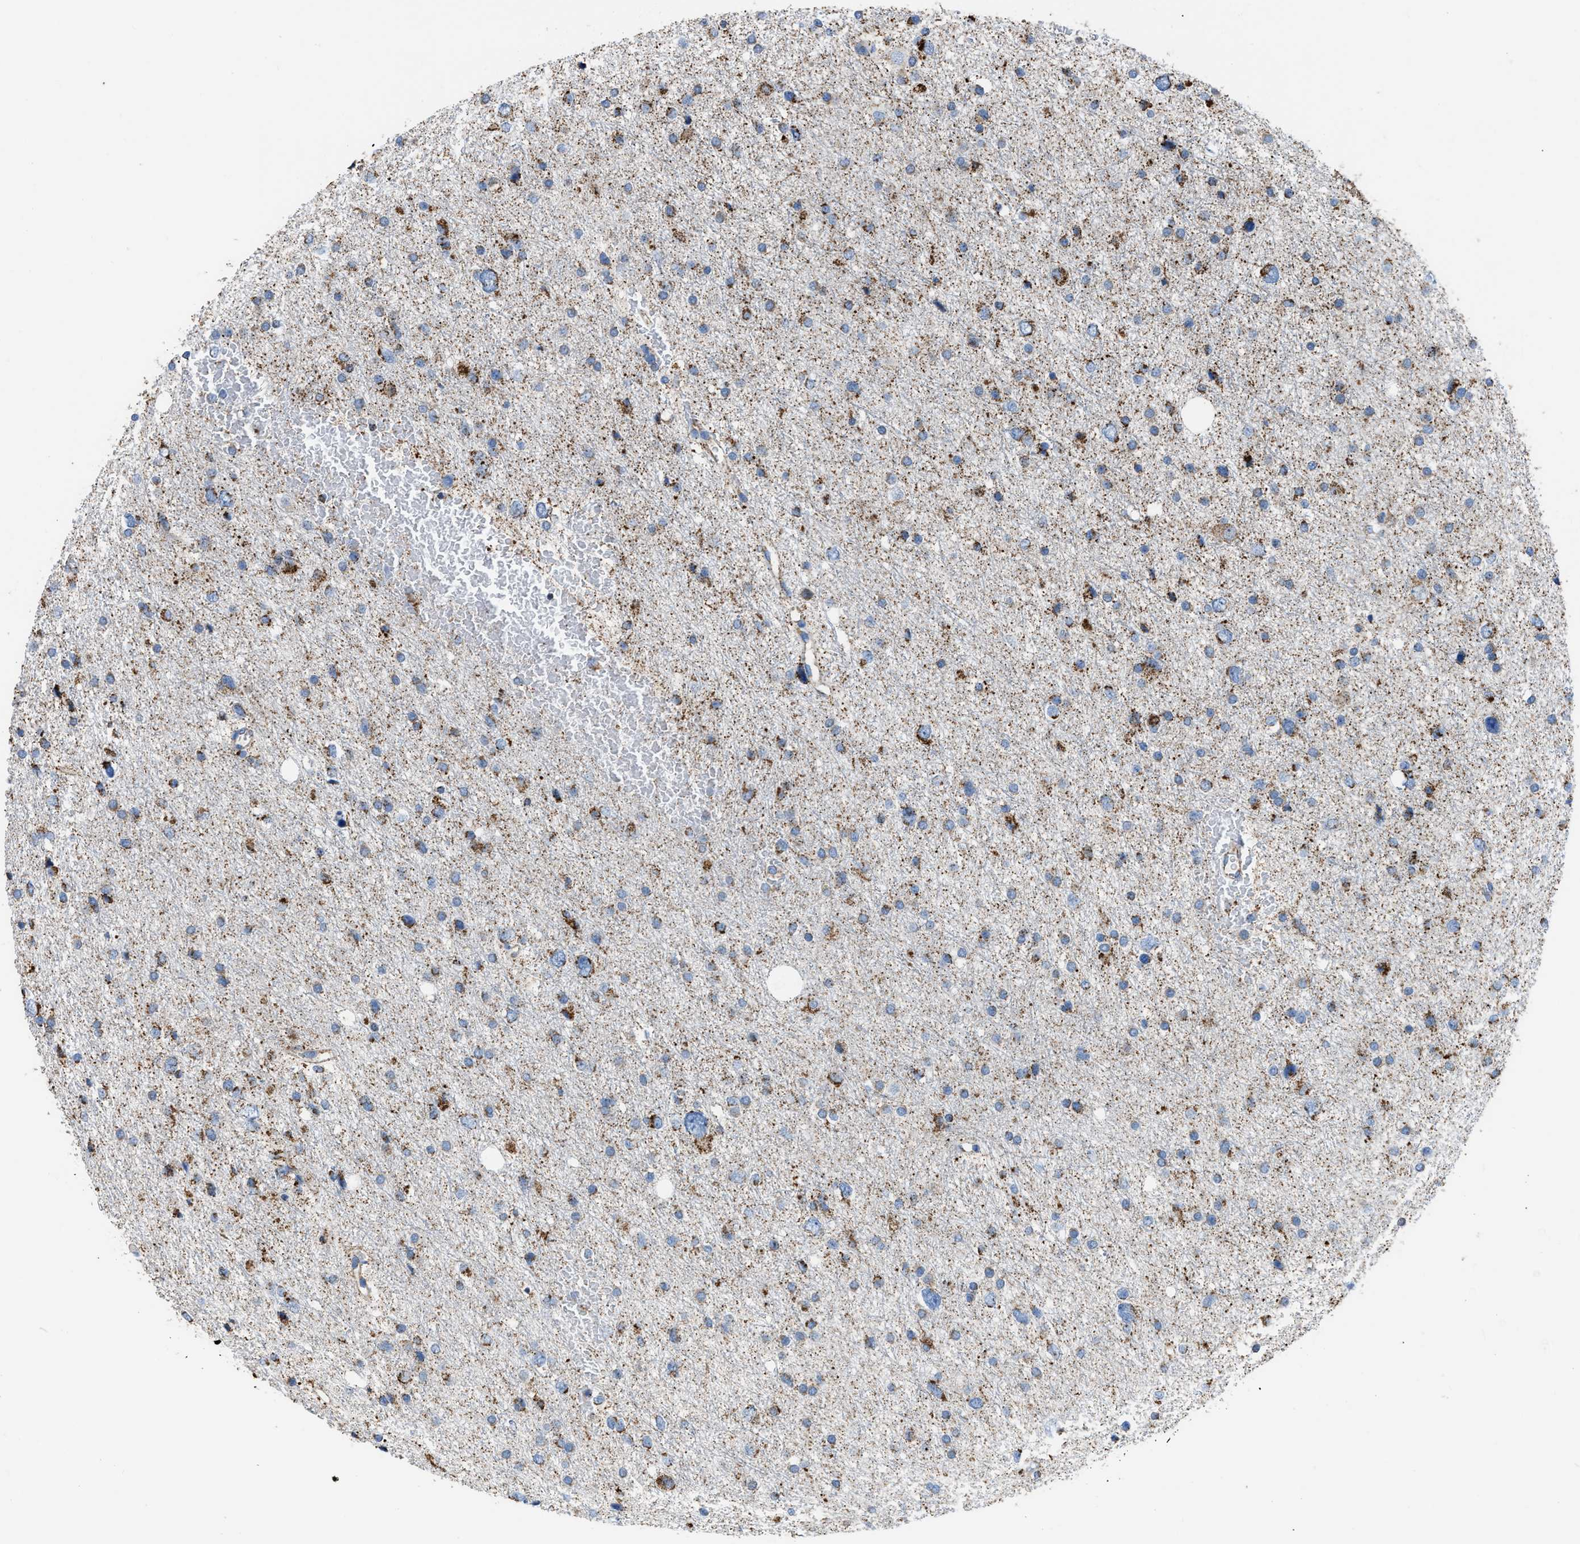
{"staining": {"intensity": "moderate", "quantity": "25%-75%", "location": "cytoplasmic/membranous"}, "tissue": "glioma", "cell_type": "Tumor cells", "image_type": "cancer", "snomed": [{"axis": "morphology", "description": "Glioma, malignant, Low grade"}, {"axis": "topography", "description": "Brain"}], "caption": "There is medium levels of moderate cytoplasmic/membranous staining in tumor cells of glioma, as demonstrated by immunohistochemical staining (brown color).", "gene": "ETFB", "patient": {"sex": "female", "age": 37}}